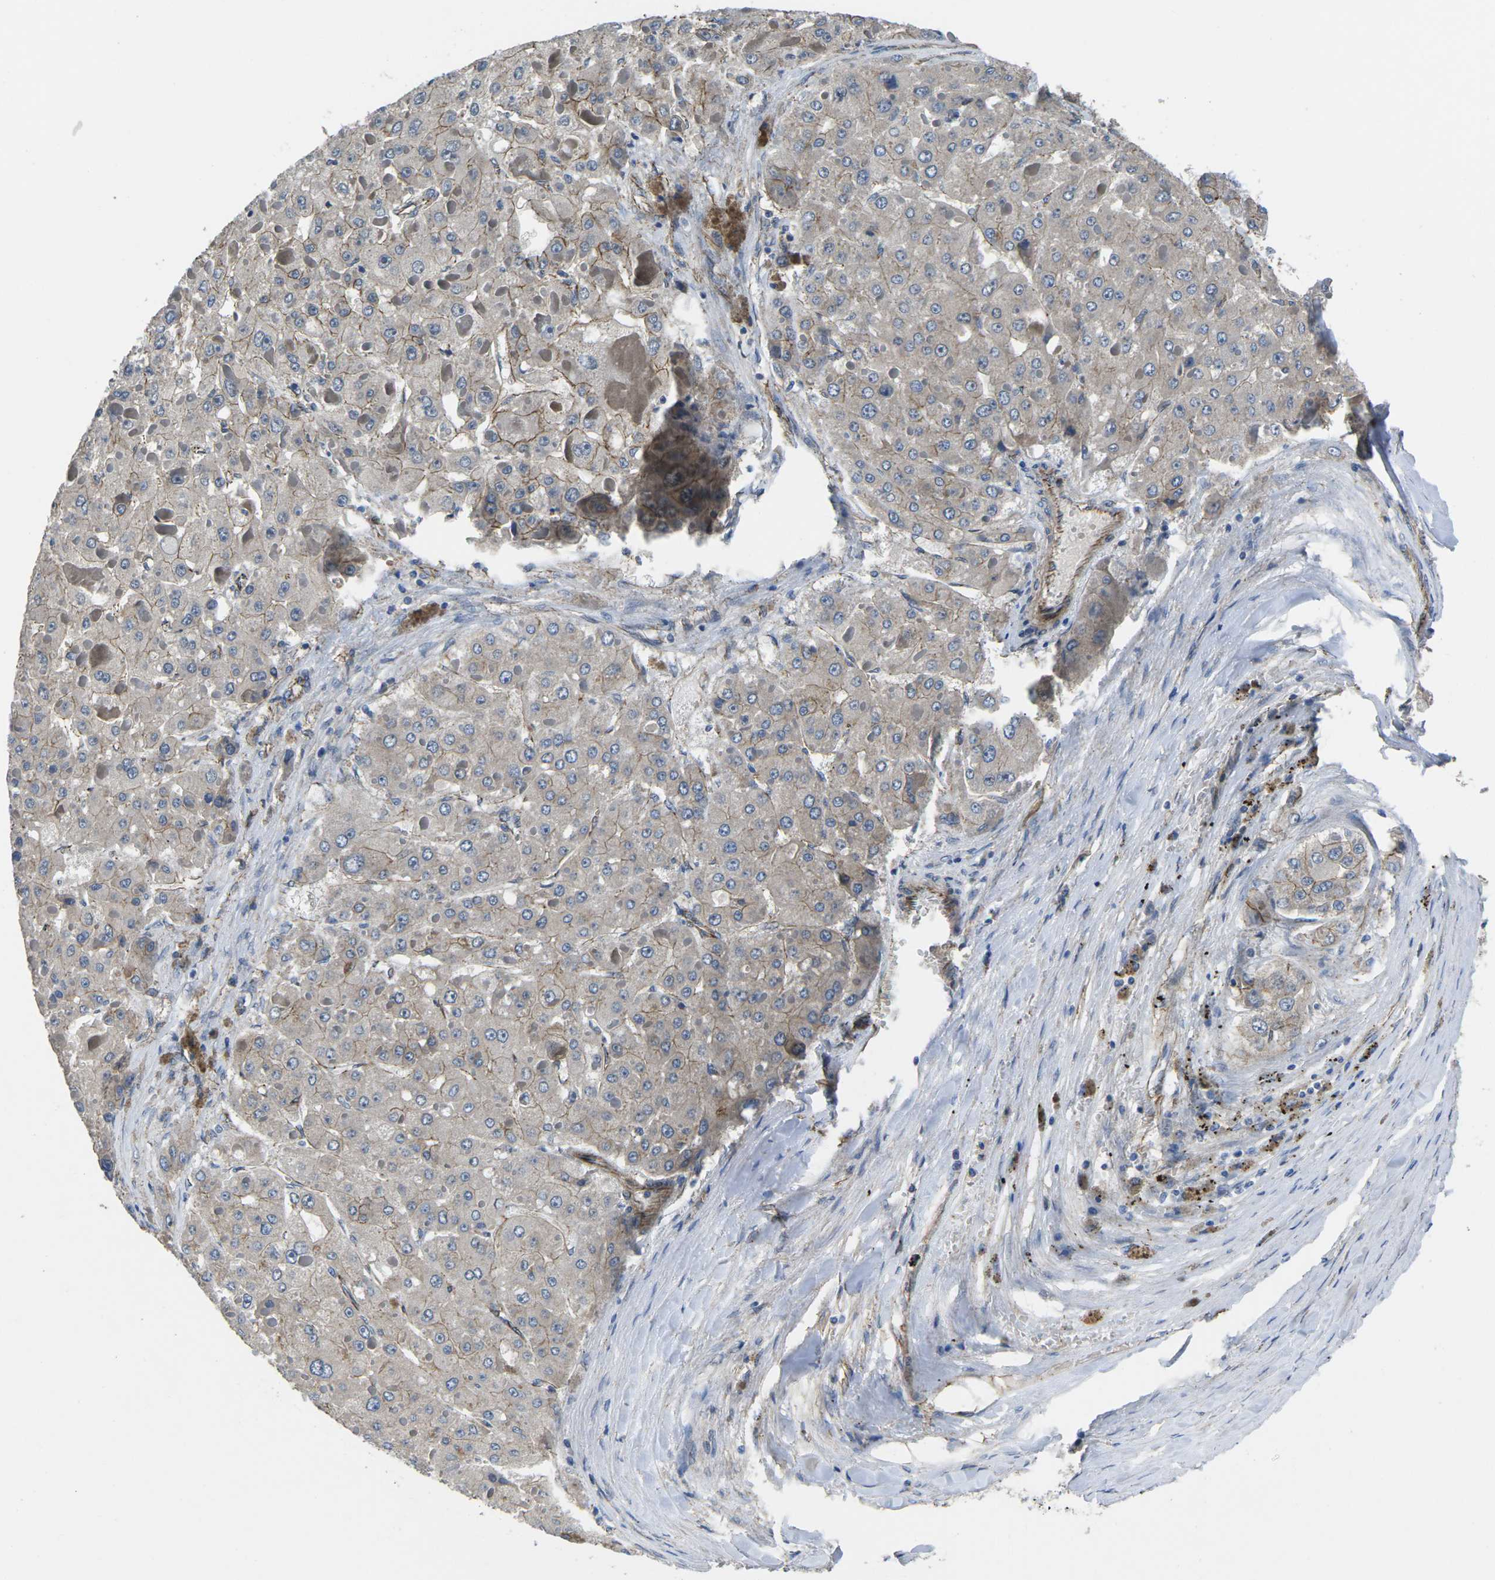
{"staining": {"intensity": "moderate", "quantity": "<25%", "location": "cytoplasmic/membranous"}, "tissue": "liver cancer", "cell_type": "Tumor cells", "image_type": "cancer", "snomed": [{"axis": "morphology", "description": "Carcinoma, Hepatocellular, NOS"}, {"axis": "topography", "description": "Liver"}], "caption": "Immunohistochemistry (DAB) staining of liver cancer (hepatocellular carcinoma) displays moderate cytoplasmic/membranous protein staining in about <25% of tumor cells.", "gene": "CTNND1", "patient": {"sex": "female", "age": 73}}